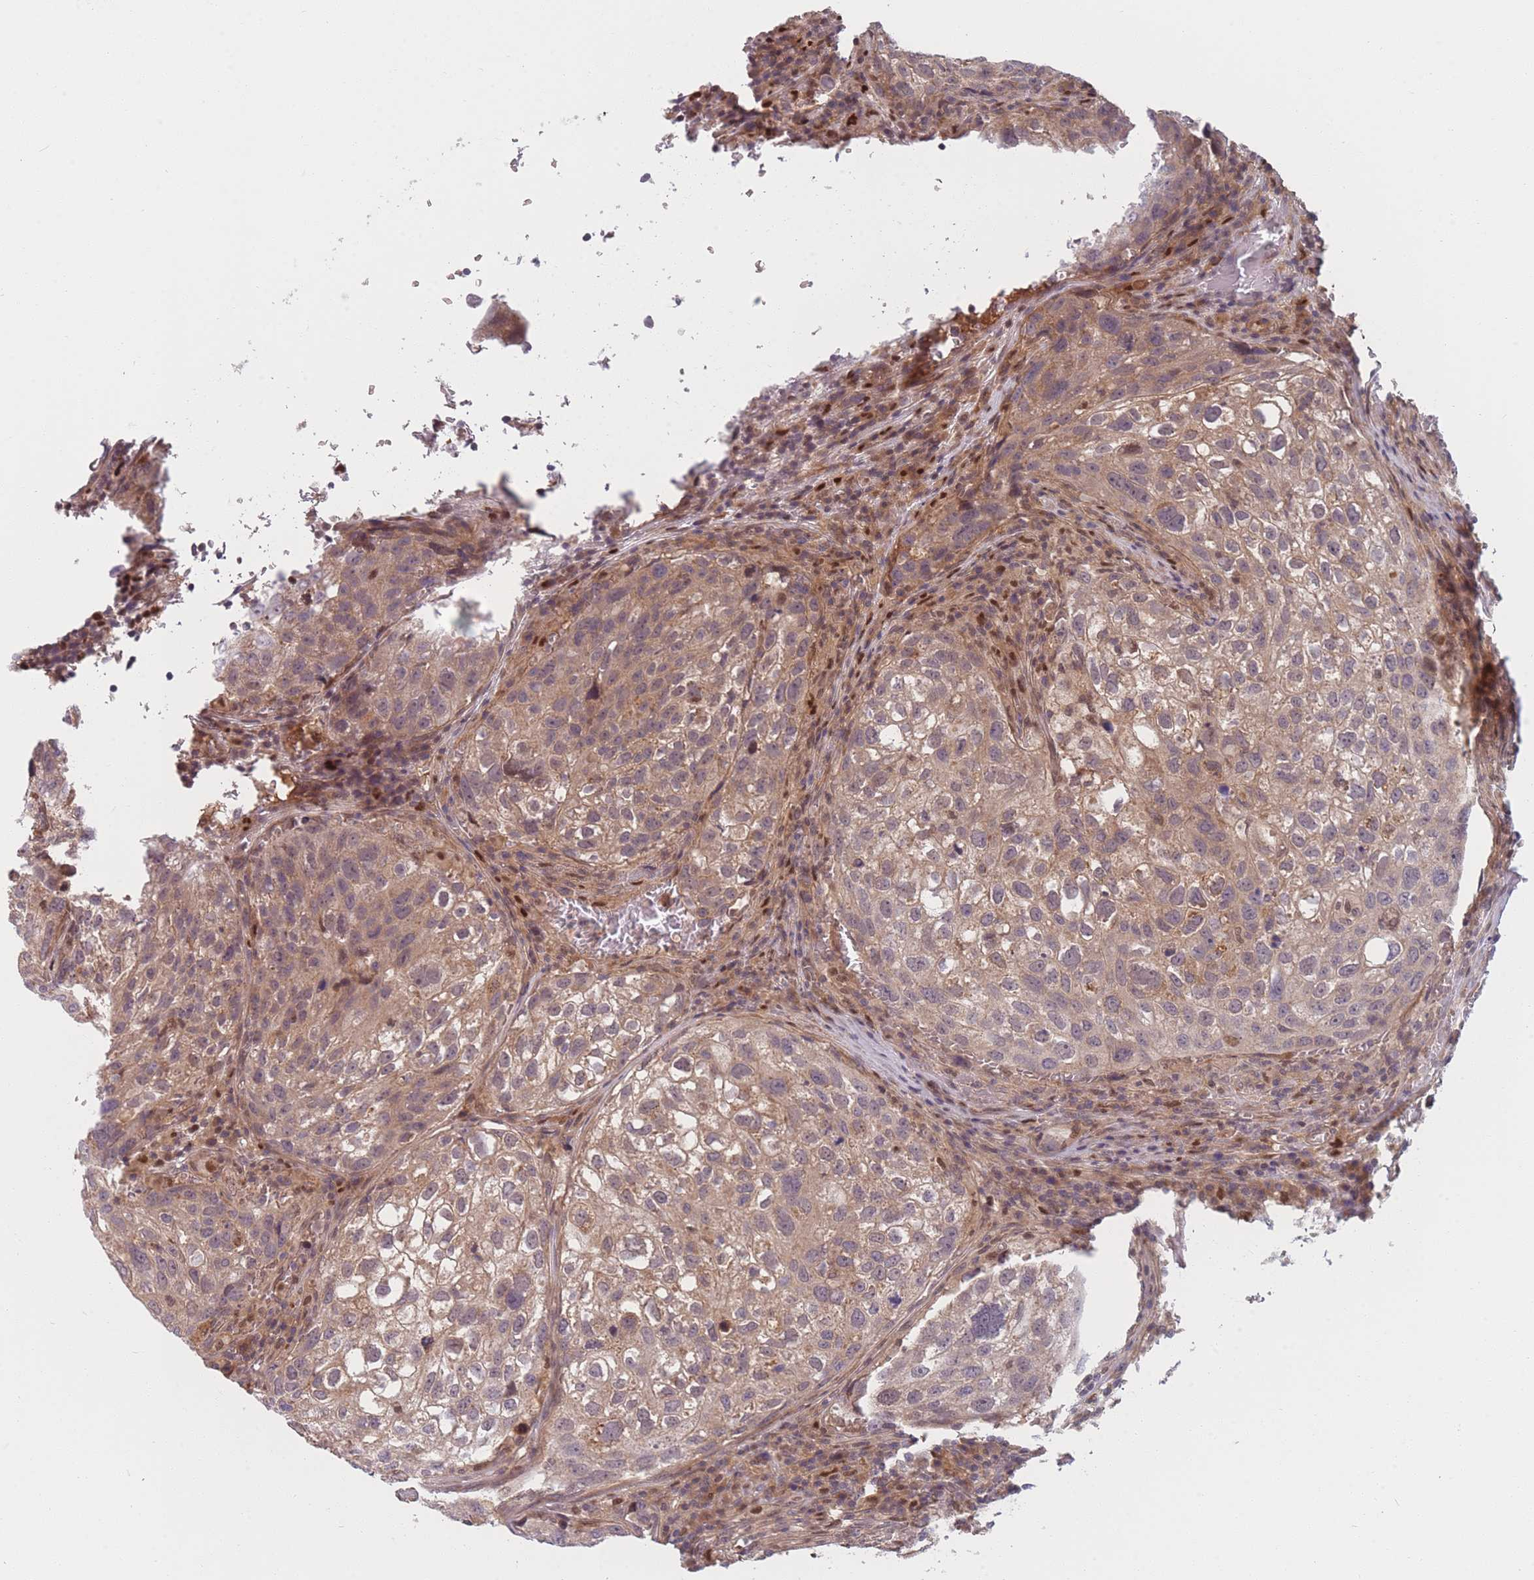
{"staining": {"intensity": "moderate", "quantity": ">75%", "location": "cytoplasmic/membranous"}, "tissue": "urothelial cancer", "cell_type": "Tumor cells", "image_type": "cancer", "snomed": [{"axis": "morphology", "description": "Urothelial carcinoma, High grade"}, {"axis": "topography", "description": "Lymph node"}, {"axis": "topography", "description": "Urinary bladder"}], "caption": "Urothelial carcinoma (high-grade) stained with a brown dye exhibits moderate cytoplasmic/membranous positive staining in about >75% of tumor cells.", "gene": "FAM153A", "patient": {"sex": "male", "age": 51}}